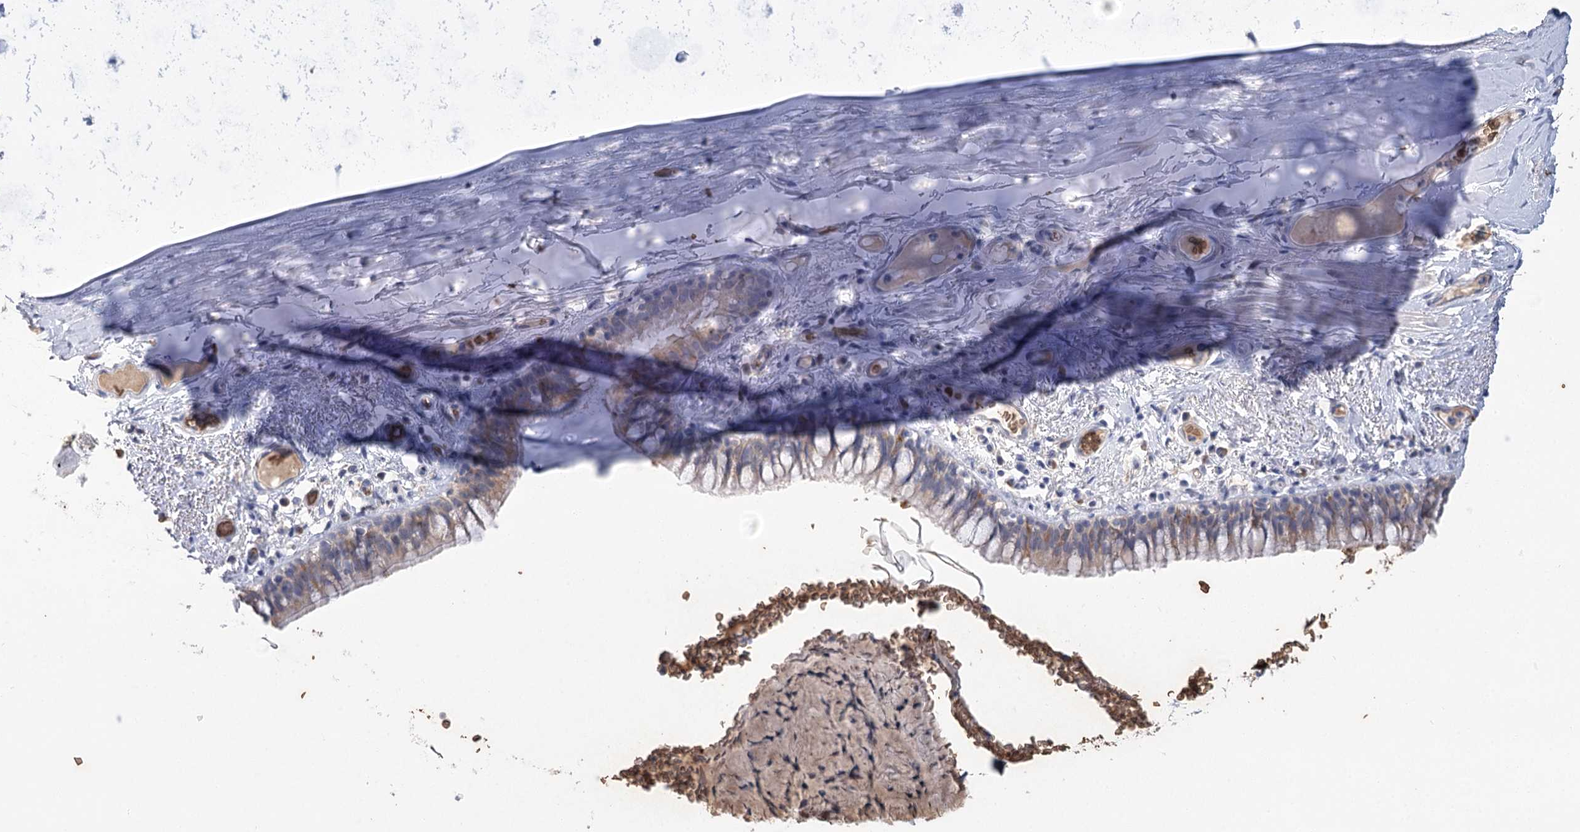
{"staining": {"intensity": "weak", "quantity": "25%-75%", "location": "cytoplasmic/membranous"}, "tissue": "bronchus", "cell_type": "Respiratory epithelial cells", "image_type": "normal", "snomed": [{"axis": "morphology", "description": "Normal tissue, NOS"}, {"axis": "topography", "description": "Cartilage tissue"}, {"axis": "topography", "description": "Bronchus"}], "caption": "An image showing weak cytoplasmic/membranous staining in about 25%-75% of respiratory epithelial cells in unremarkable bronchus, as visualized by brown immunohistochemical staining.", "gene": "HBA1", "patient": {"sex": "female", "age": 36}}